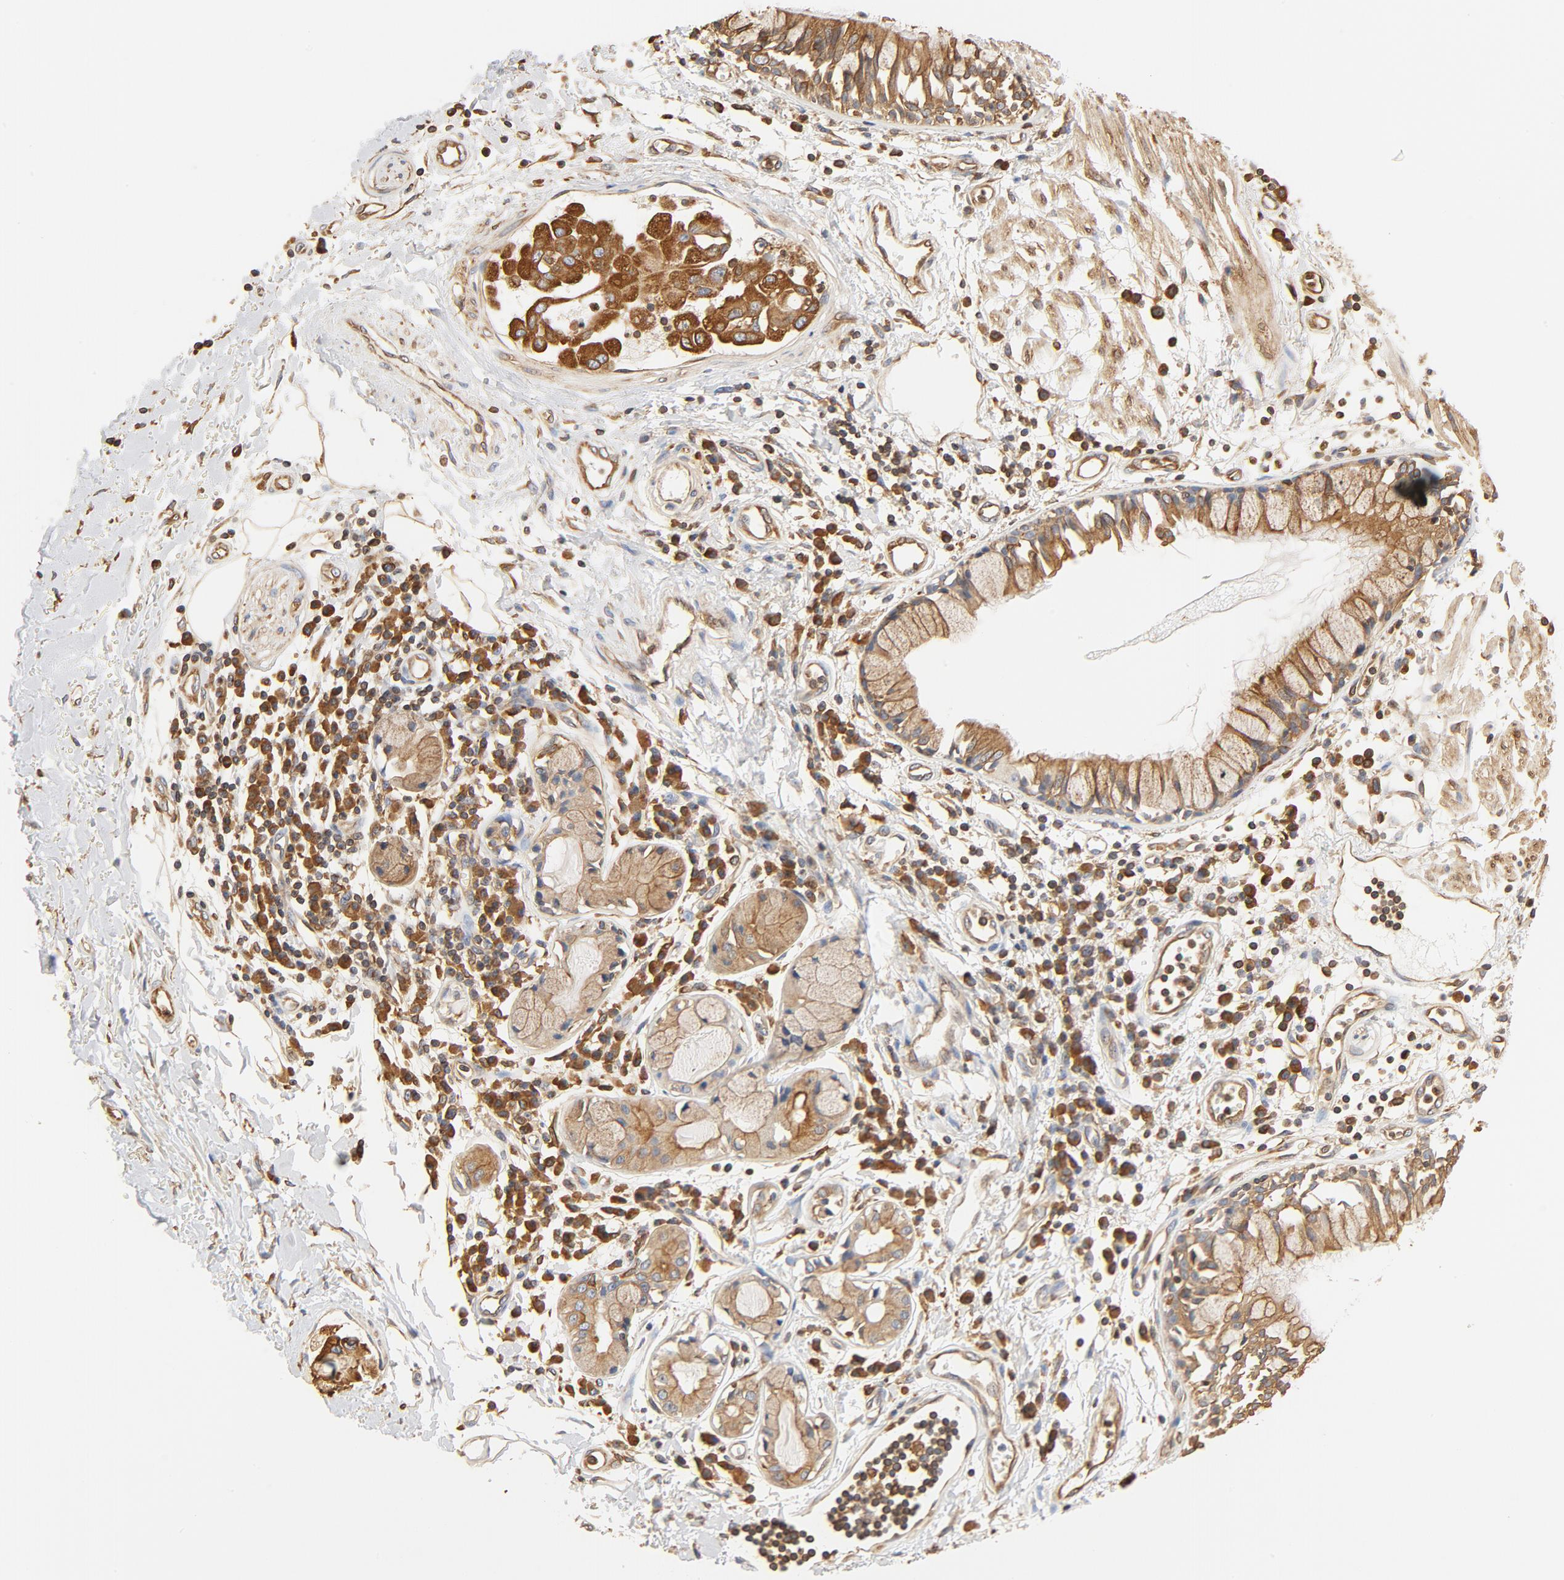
{"staining": {"intensity": "moderate", "quantity": ">75%", "location": "cytoplasmic/membranous"}, "tissue": "adipose tissue", "cell_type": "Adipocytes", "image_type": "normal", "snomed": [{"axis": "morphology", "description": "Normal tissue, NOS"}, {"axis": "morphology", "description": "Adenocarcinoma, NOS"}, {"axis": "topography", "description": "Cartilage tissue"}, {"axis": "topography", "description": "Bronchus"}, {"axis": "topography", "description": "Lung"}], "caption": "Normal adipose tissue reveals moderate cytoplasmic/membranous staining in about >75% of adipocytes, visualized by immunohistochemistry. The staining is performed using DAB brown chromogen to label protein expression. The nuclei are counter-stained blue using hematoxylin.", "gene": "BCAP31", "patient": {"sex": "female", "age": 67}}